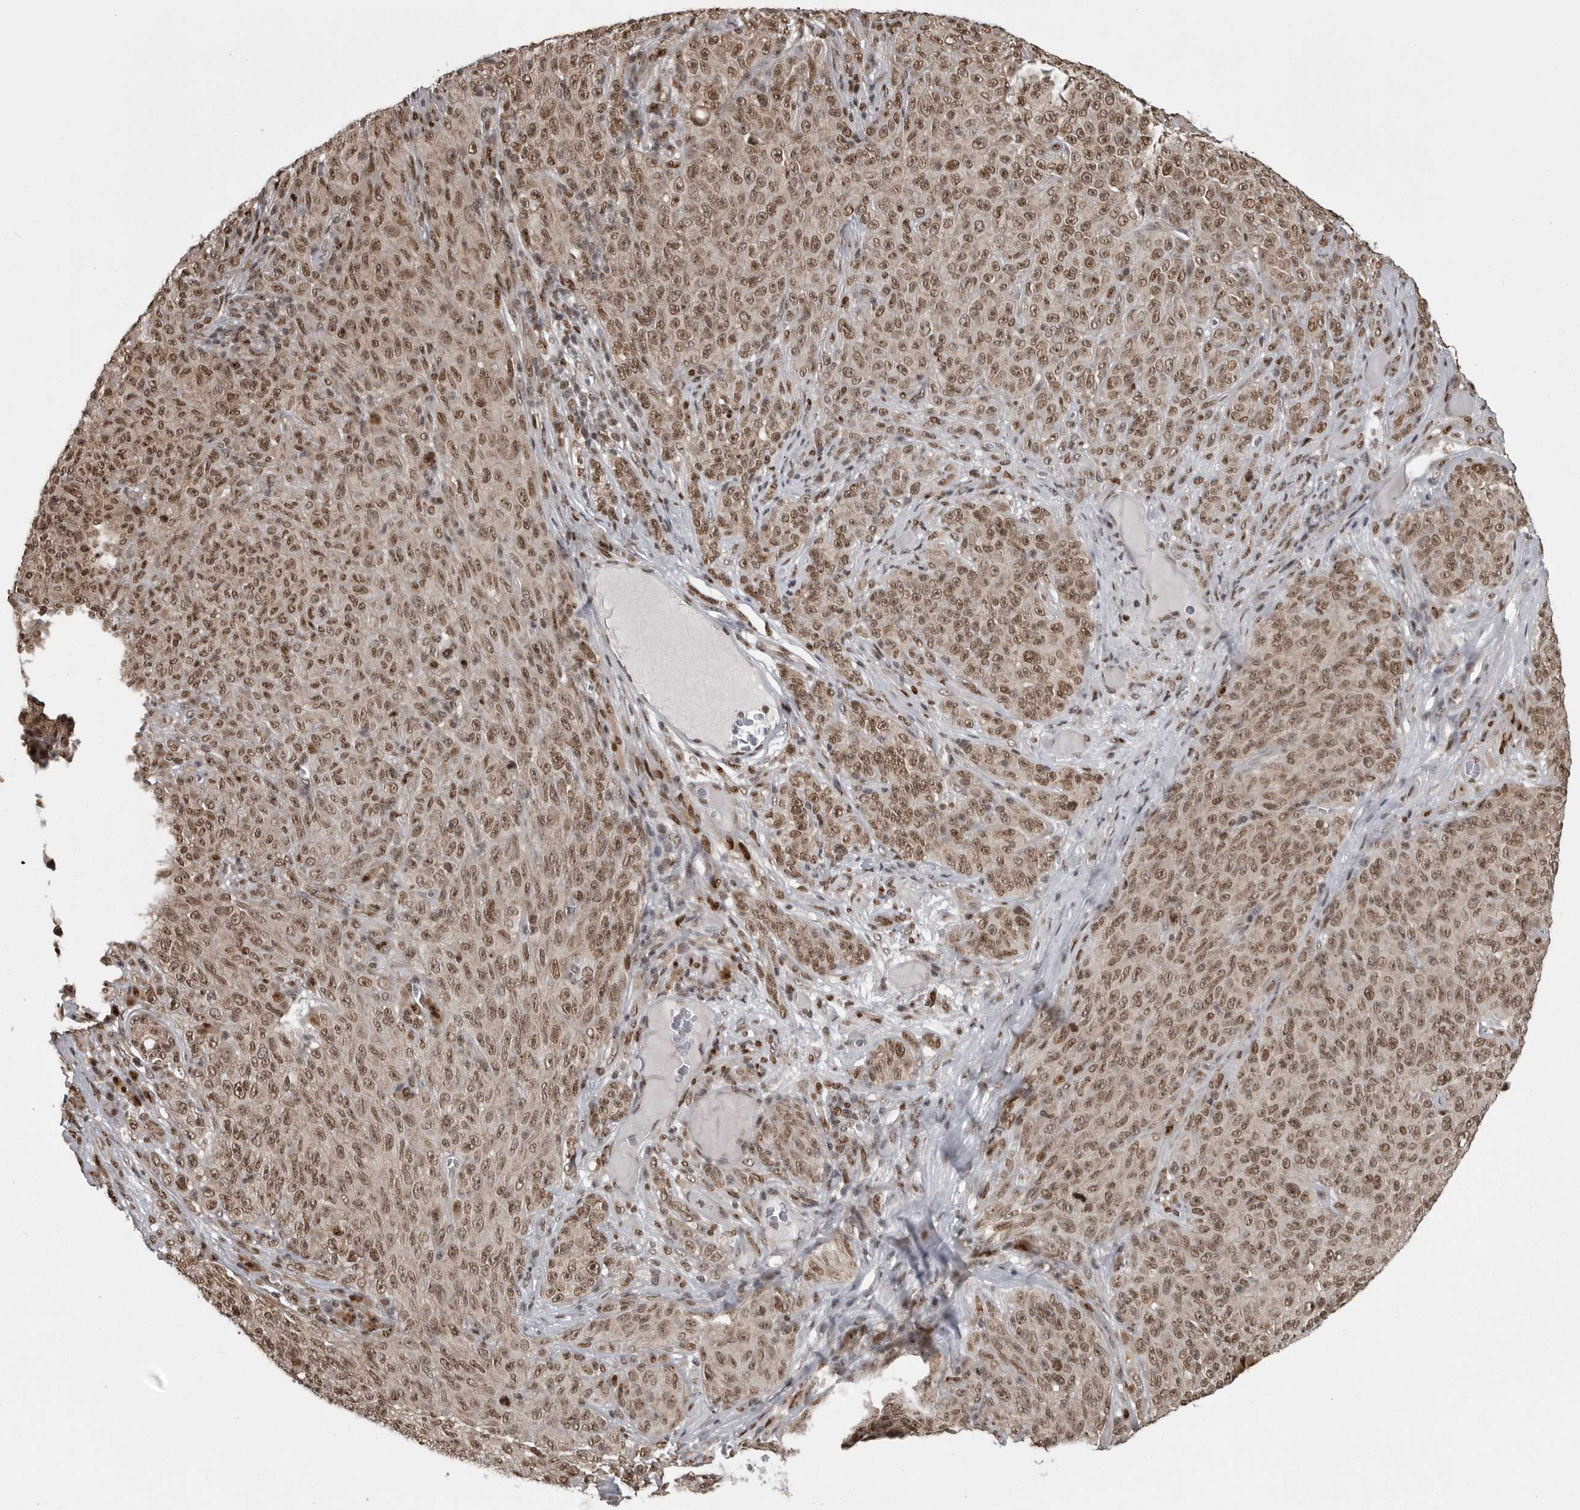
{"staining": {"intensity": "moderate", "quantity": ">75%", "location": "nuclear"}, "tissue": "melanoma", "cell_type": "Tumor cells", "image_type": "cancer", "snomed": [{"axis": "morphology", "description": "Malignant melanoma, NOS"}, {"axis": "topography", "description": "Skin"}], "caption": "High-magnification brightfield microscopy of melanoma stained with DAB (brown) and counterstained with hematoxylin (blue). tumor cells exhibit moderate nuclear expression is present in about>75% of cells. Ihc stains the protein of interest in brown and the nuclei are stained blue.", "gene": "YAF2", "patient": {"sex": "female", "age": 82}}